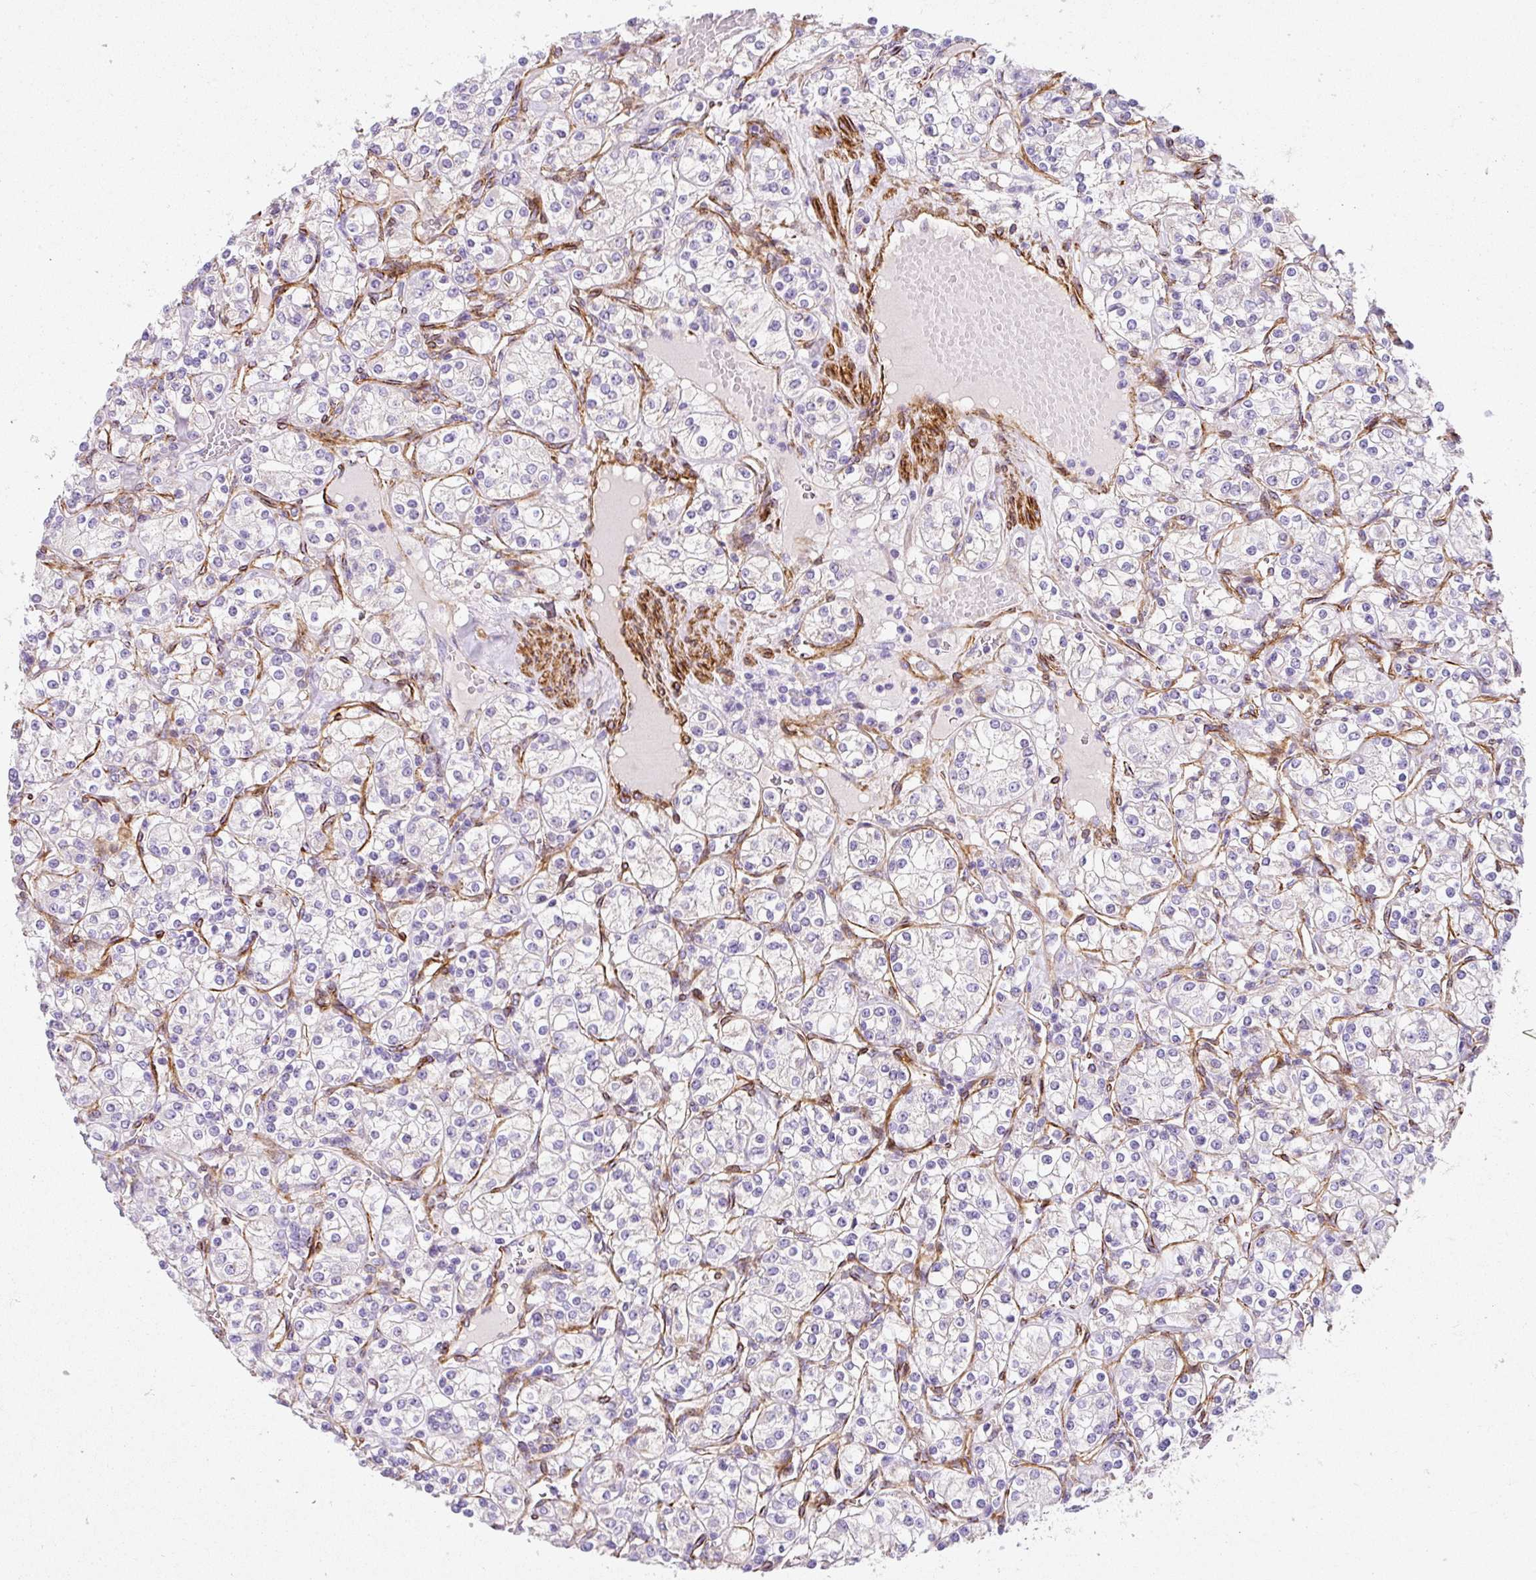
{"staining": {"intensity": "negative", "quantity": "none", "location": "none"}, "tissue": "renal cancer", "cell_type": "Tumor cells", "image_type": "cancer", "snomed": [{"axis": "morphology", "description": "Adenocarcinoma, NOS"}, {"axis": "topography", "description": "Kidney"}], "caption": "This is an IHC histopathology image of renal adenocarcinoma. There is no staining in tumor cells.", "gene": "SLC25A17", "patient": {"sex": "male", "age": 77}}